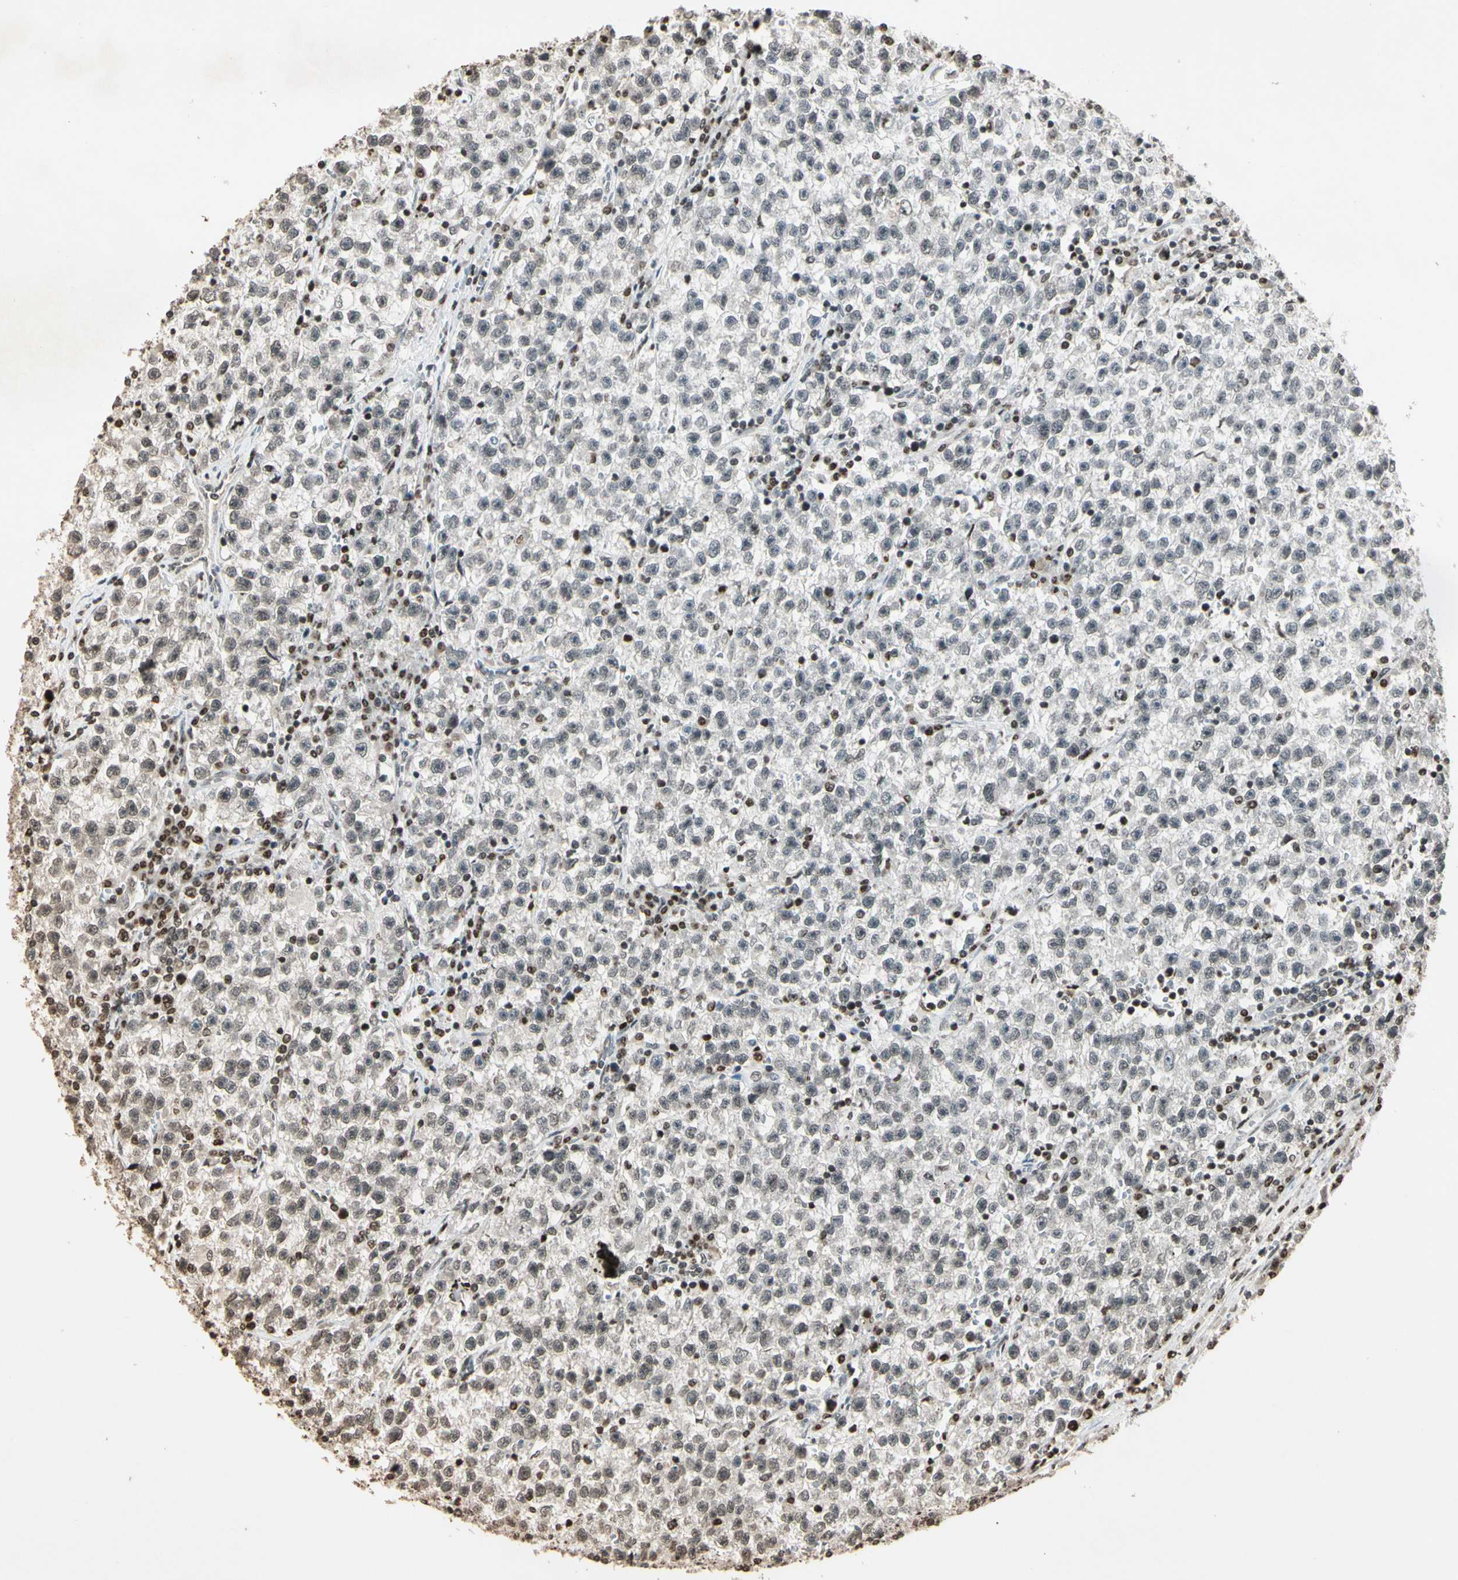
{"staining": {"intensity": "negative", "quantity": "none", "location": "none"}, "tissue": "testis cancer", "cell_type": "Tumor cells", "image_type": "cancer", "snomed": [{"axis": "morphology", "description": "Seminoma, NOS"}, {"axis": "topography", "description": "Testis"}], "caption": "Tumor cells are negative for protein expression in human seminoma (testis). (DAB (3,3'-diaminobenzidine) immunohistochemistry (IHC) visualized using brightfield microscopy, high magnification).", "gene": "TOP1", "patient": {"sex": "male", "age": 22}}